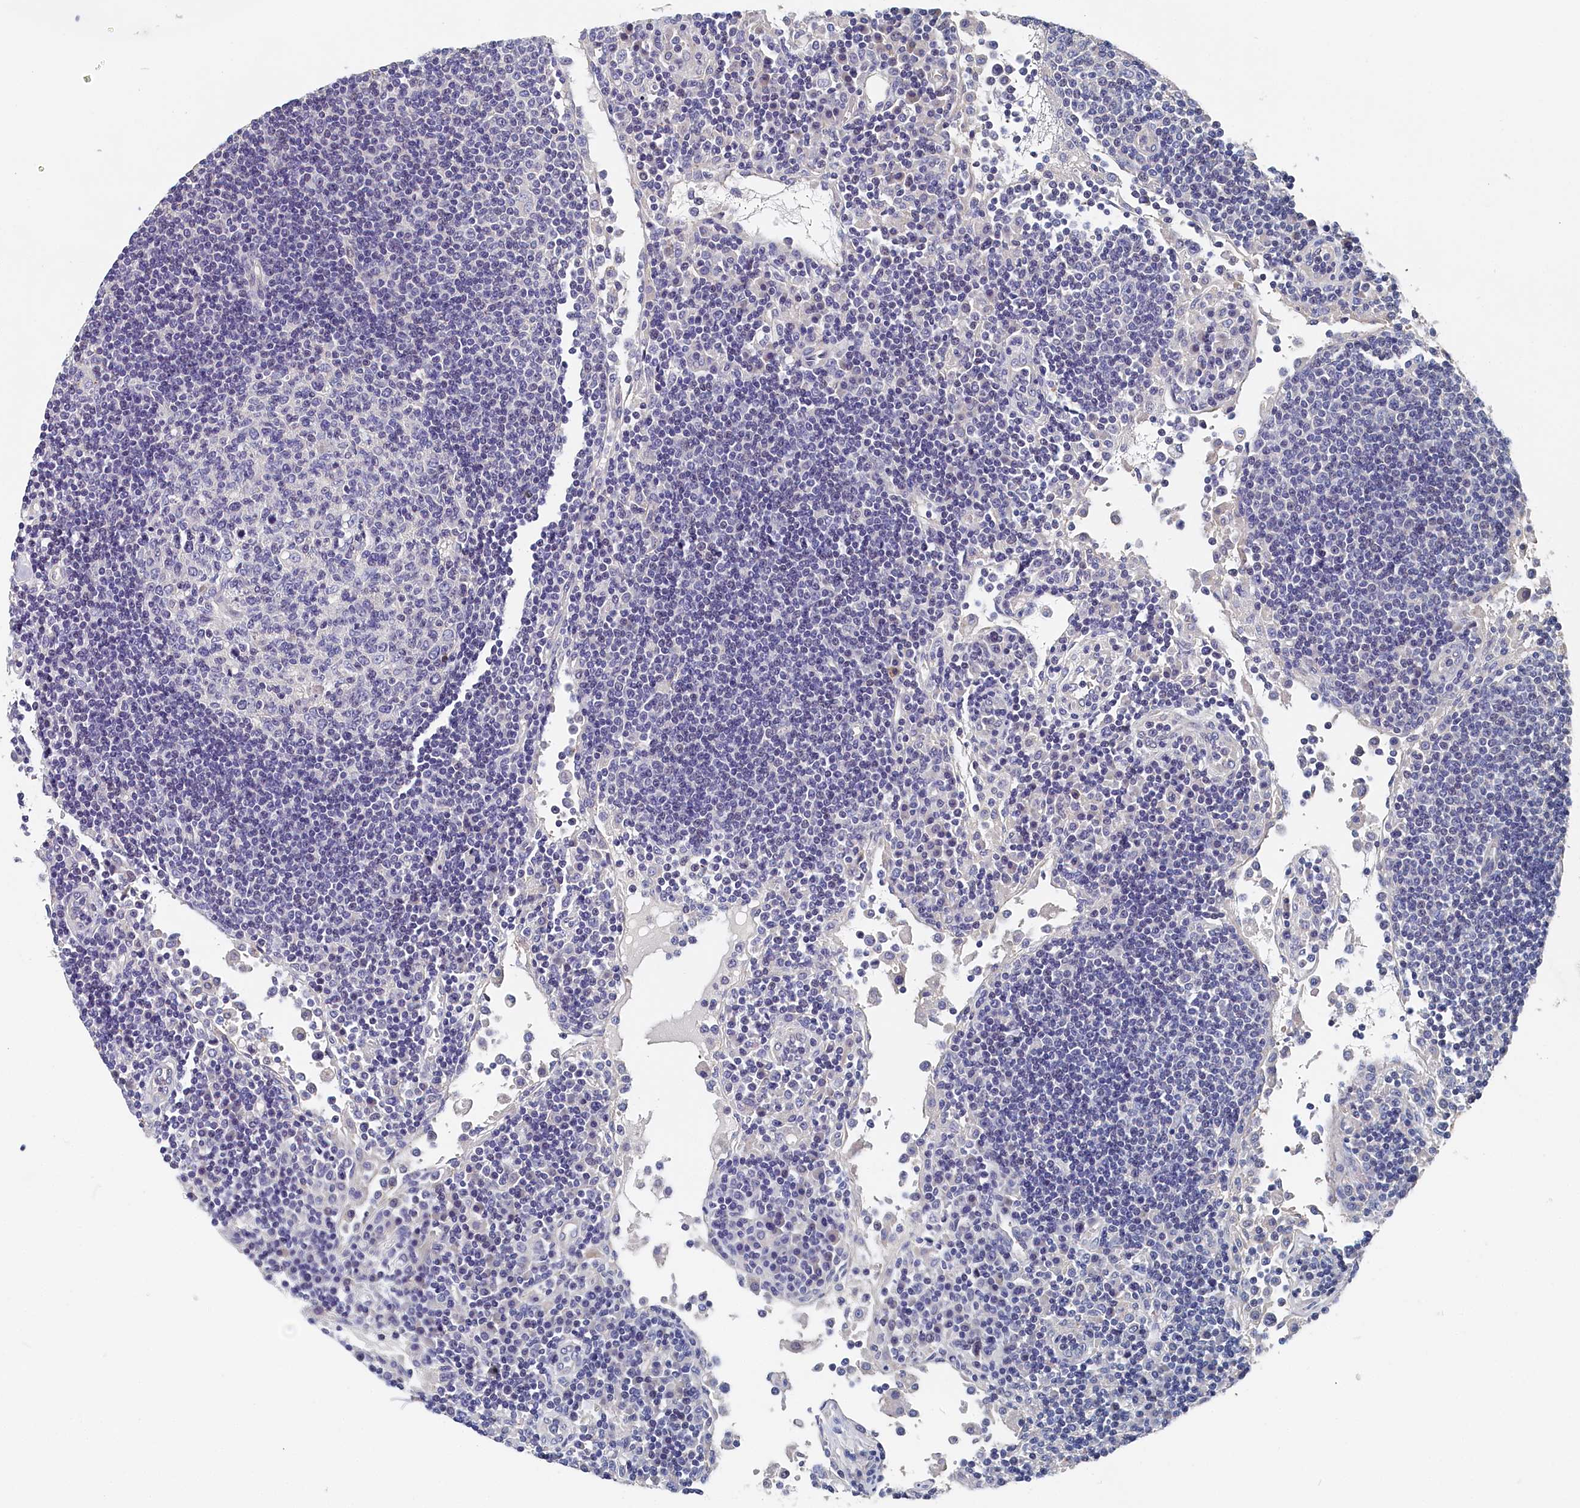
{"staining": {"intensity": "negative", "quantity": "none", "location": "none"}, "tissue": "lymph node", "cell_type": "Germinal center cells", "image_type": "normal", "snomed": [{"axis": "morphology", "description": "Normal tissue, NOS"}, {"axis": "topography", "description": "Lymph node"}], "caption": "A high-resolution micrograph shows immunohistochemistry staining of benign lymph node, which displays no significant positivity in germinal center cells.", "gene": "BHMT", "patient": {"sex": "female", "age": 53}}